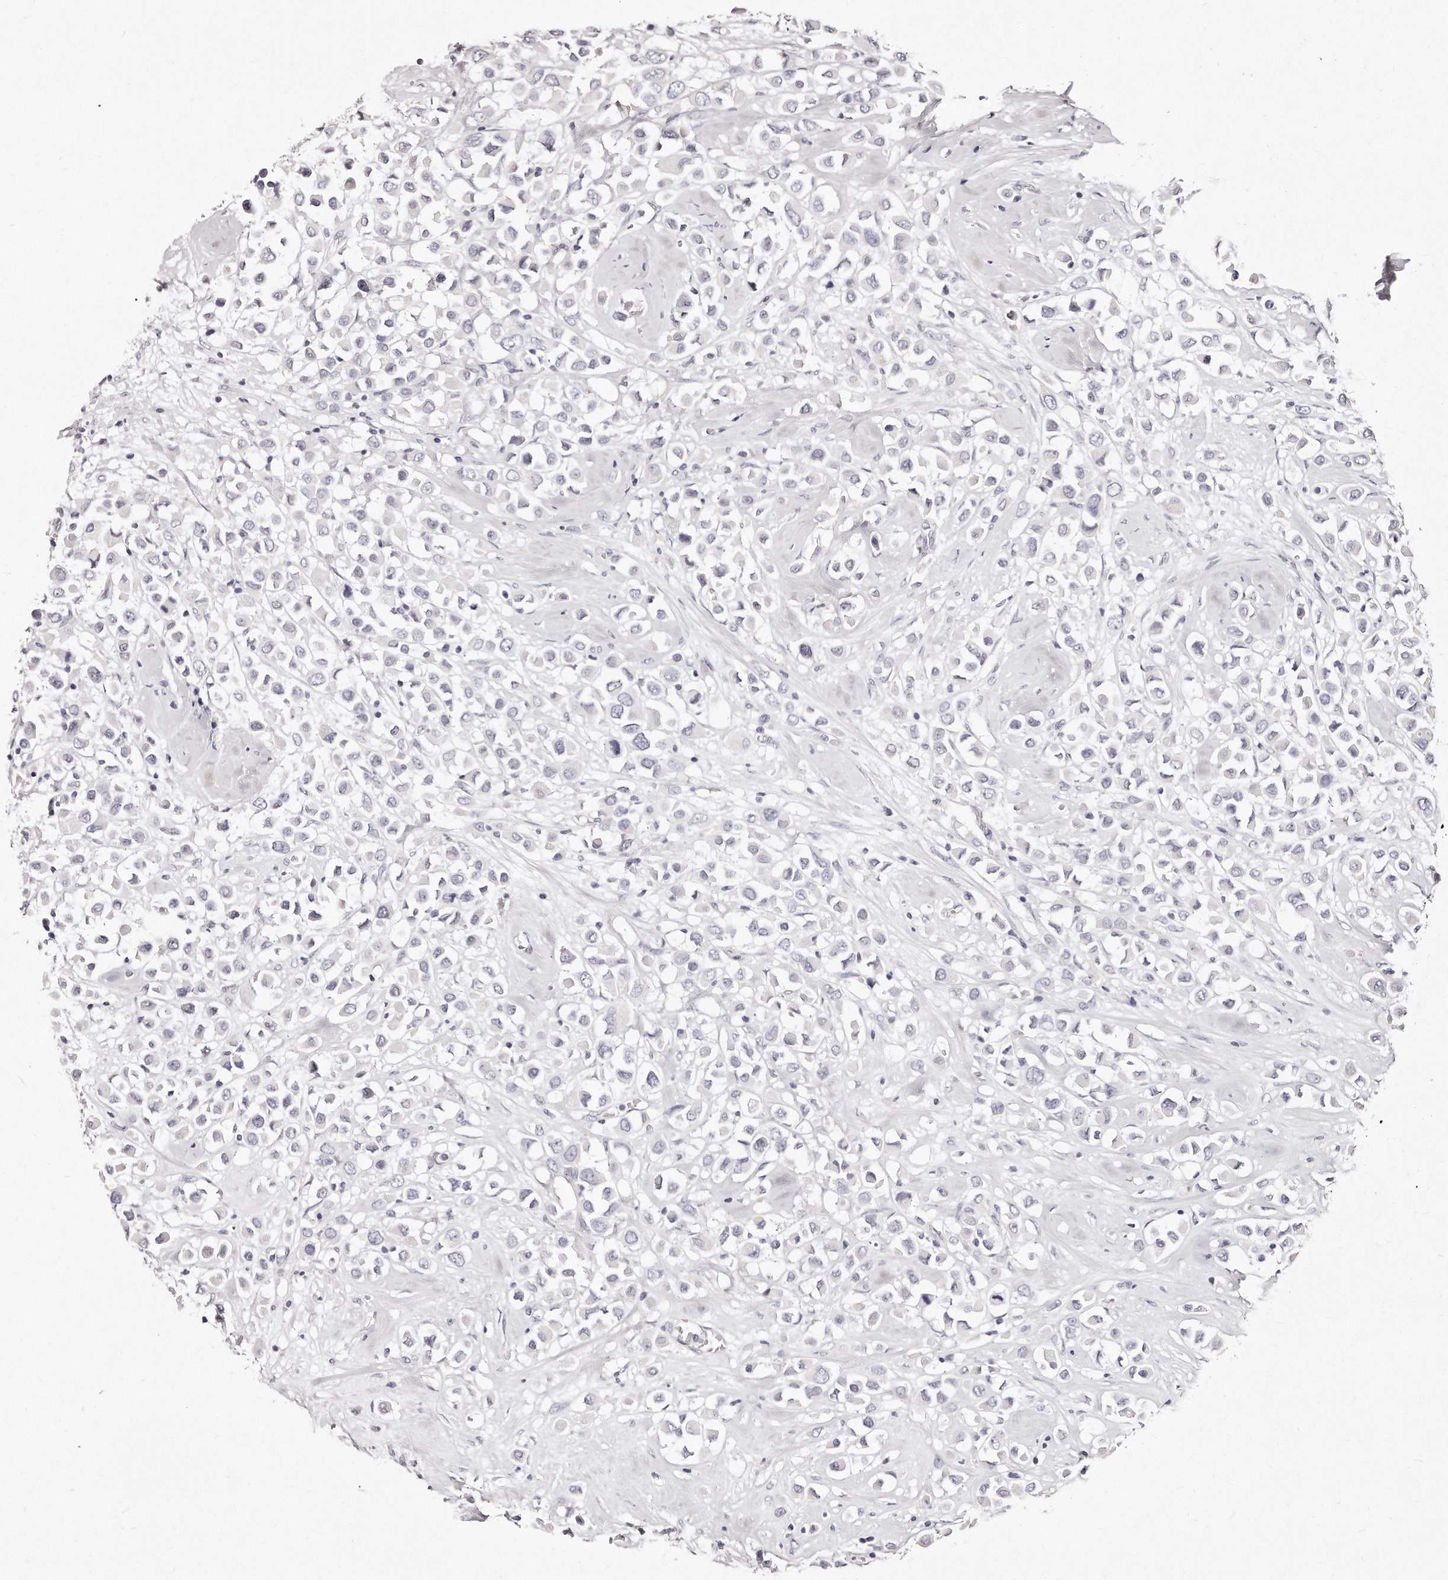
{"staining": {"intensity": "negative", "quantity": "none", "location": "none"}, "tissue": "breast cancer", "cell_type": "Tumor cells", "image_type": "cancer", "snomed": [{"axis": "morphology", "description": "Duct carcinoma"}, {"axis": "topography", "description": "Breast"}], "caption": "IHC of breast cancer (infiltrating ductal carcinoma) reveals no expression in tumor cells.", "gene": "GDA", "patient": {"sex": "female", "age": 61}}